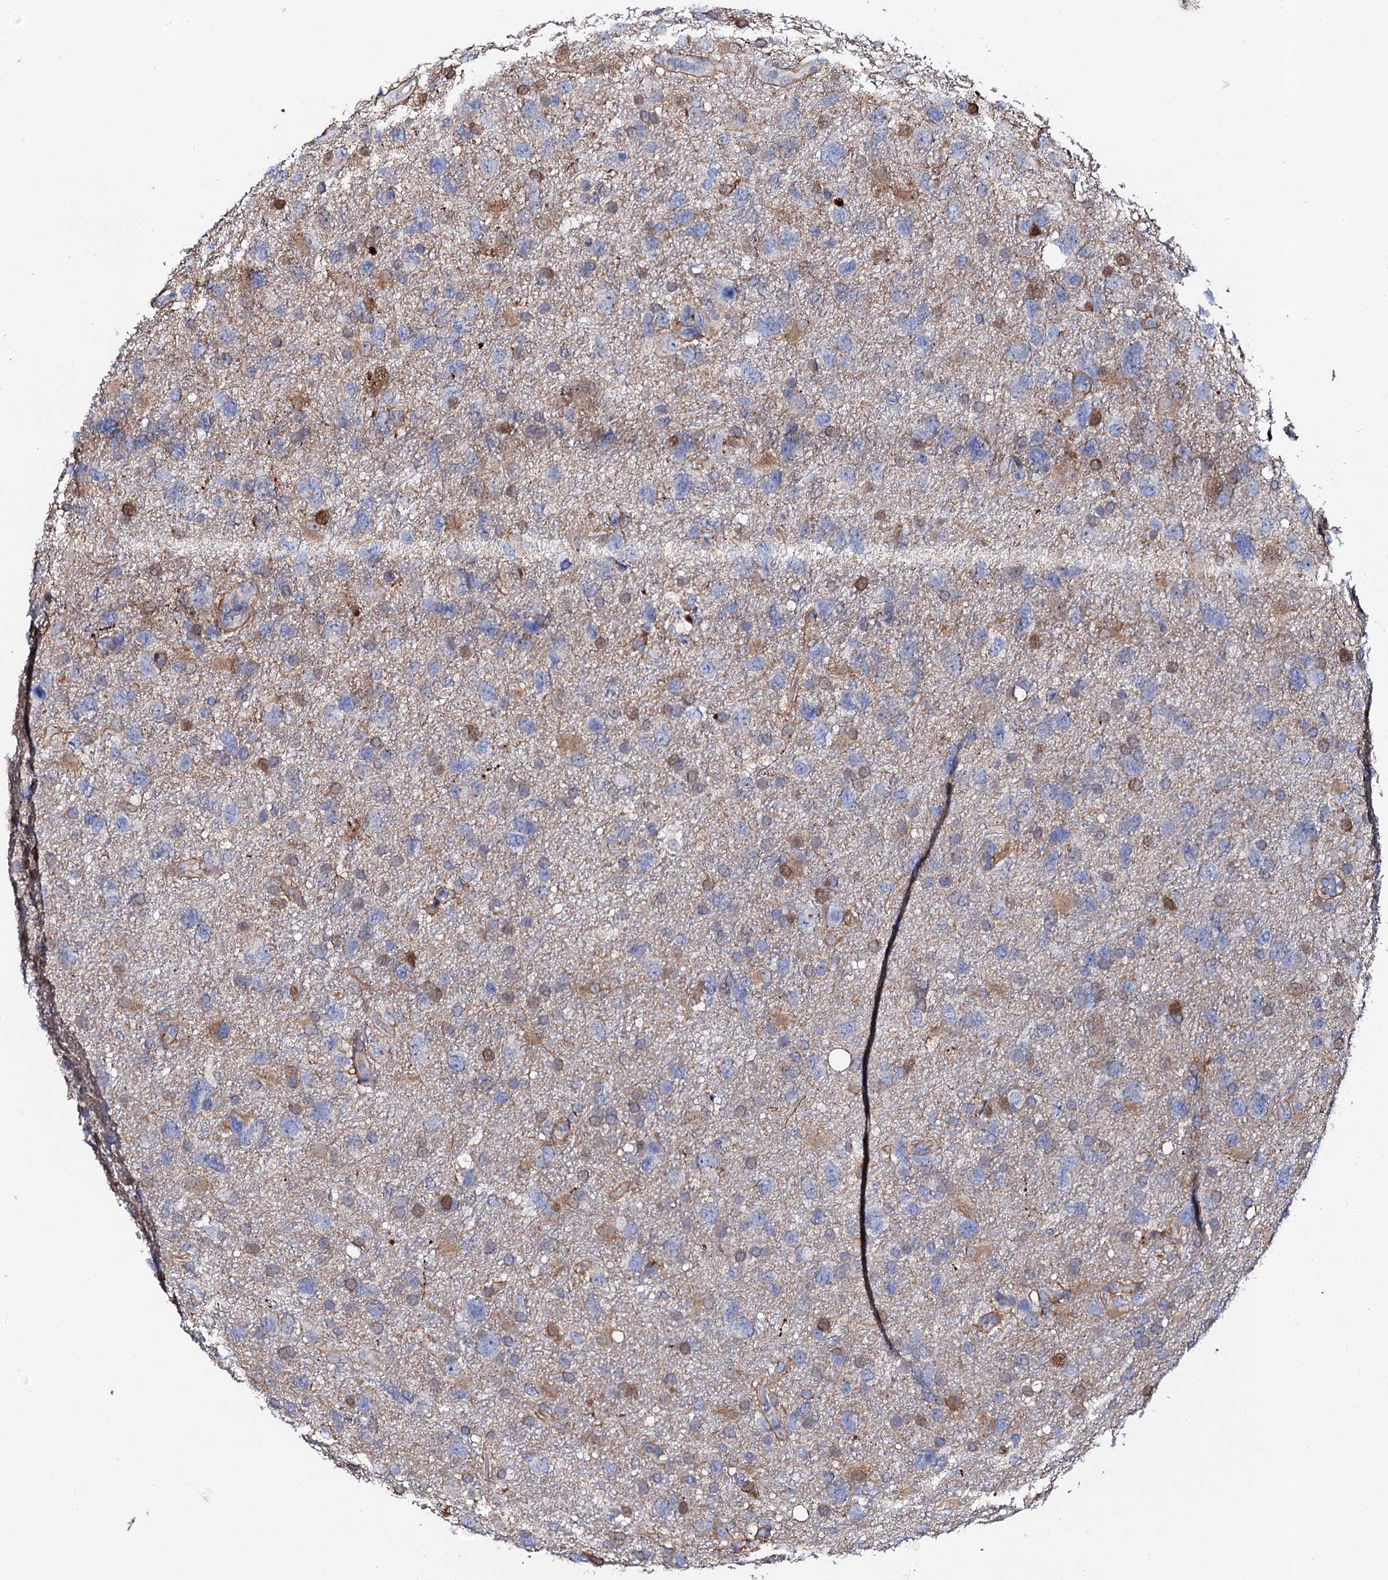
{"staining": {"intensity": "moderate", "quantity": "25%-75%", "location": "cytoplasmic/membranous"}, "tissue": "glioma", "cell_type": "Tumor cells", "image_type": "cancer", "snomed": [{"axis": "morphology", "description": "Glioma, malignant, High grade"}, {"axis": "topography", "description": "Brain"}], "caption": "This image exhibits IHC staining of glioma, with medium moderate cytoplasmic/membranous positivity in about 25%-75% of tumor cells.", "gene": "KLHL32", "patient": {"sex": "male", "age": 61}}